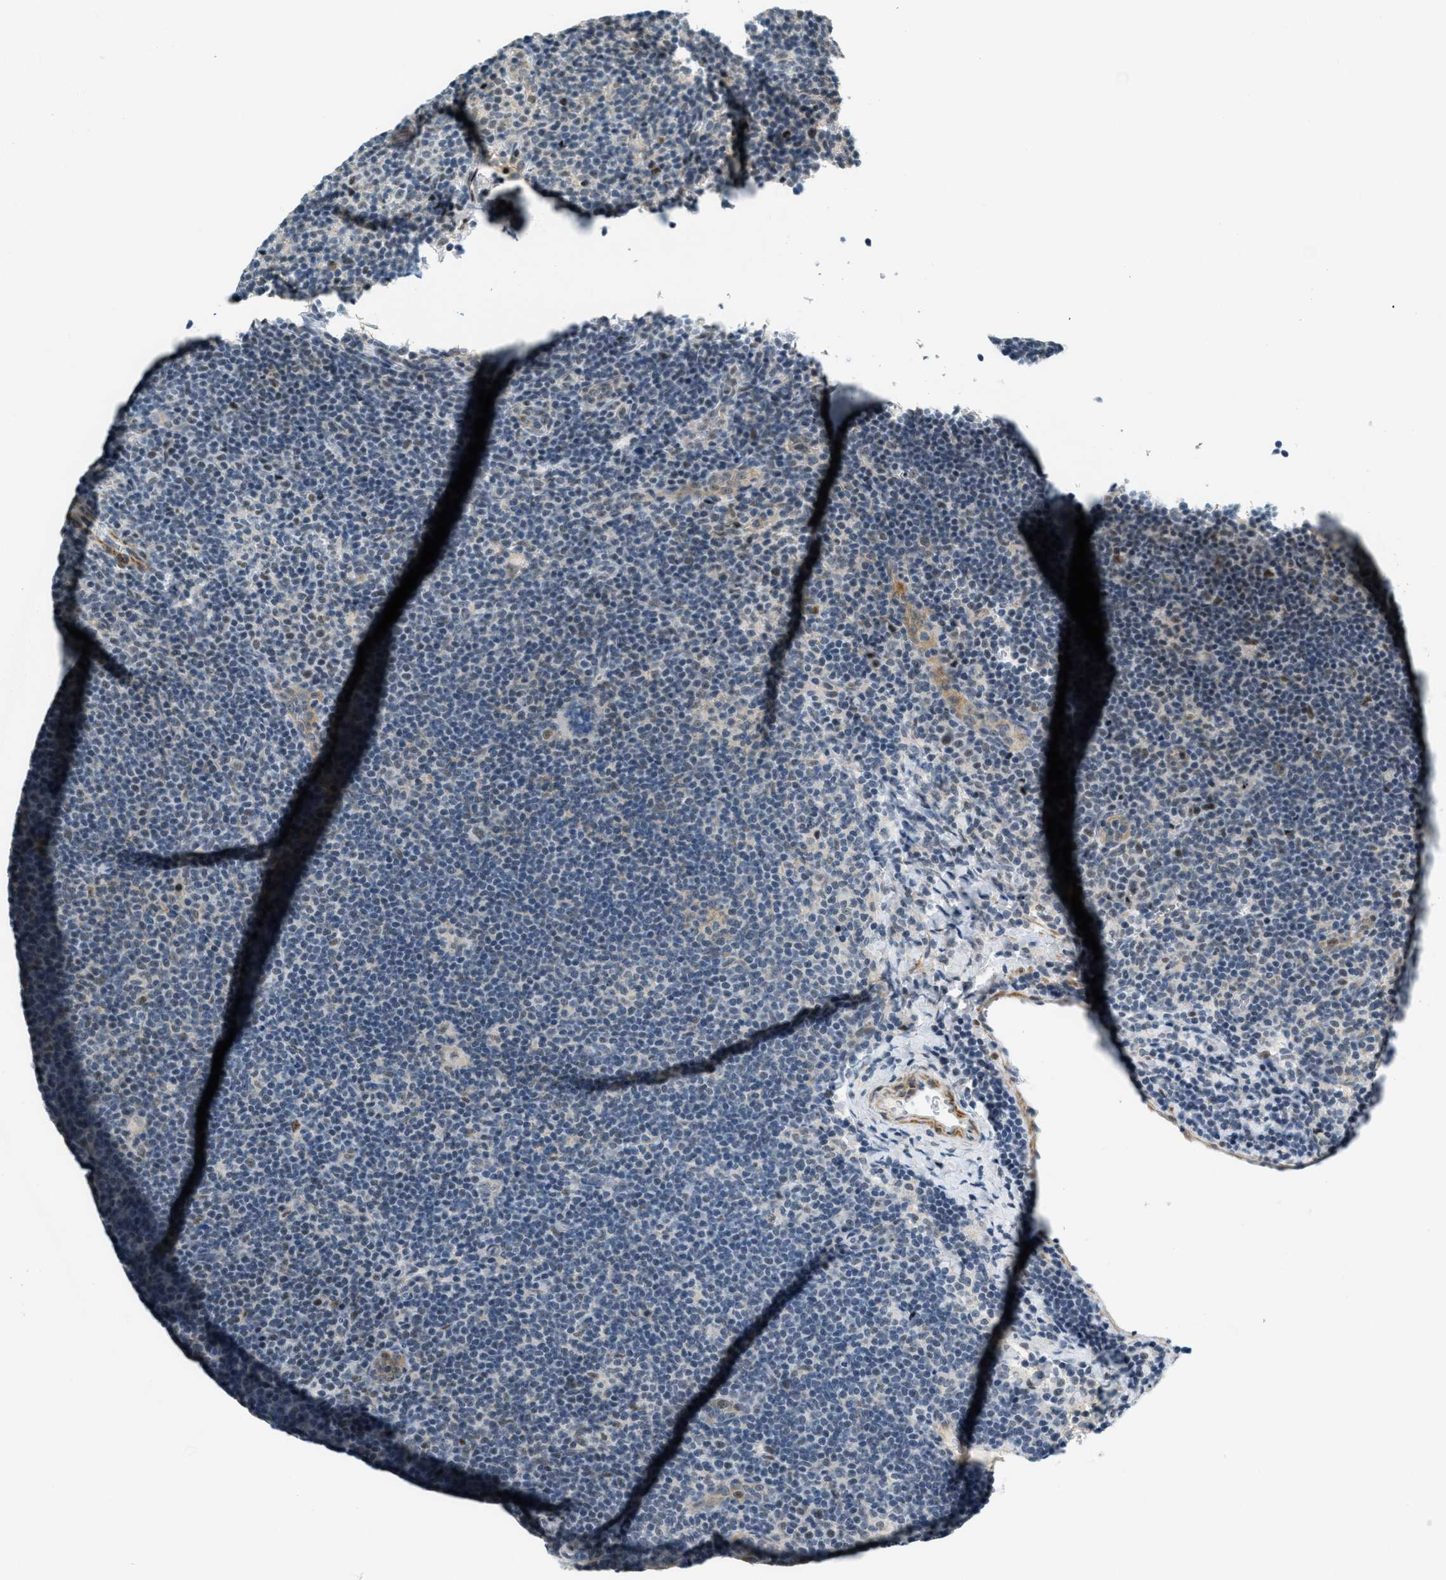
{"staining": {"intensity": "weak", "quantity": "<25%", "location": "nuclear"}, "tissue": "lymphoma", "cell_type": "Tumor cells", "image_type": "cancer", "snomed": [{"axis": "morphology", "description": "Hodgkin's disease, NOS"}, {"axis": "topography", "description": "Lymph node"}], "caption": "Tumor cells show no significant protein positivity in lymphoma.", "gene": "ZDHHC23", "patient": {"sex": "female", "age": 57}}